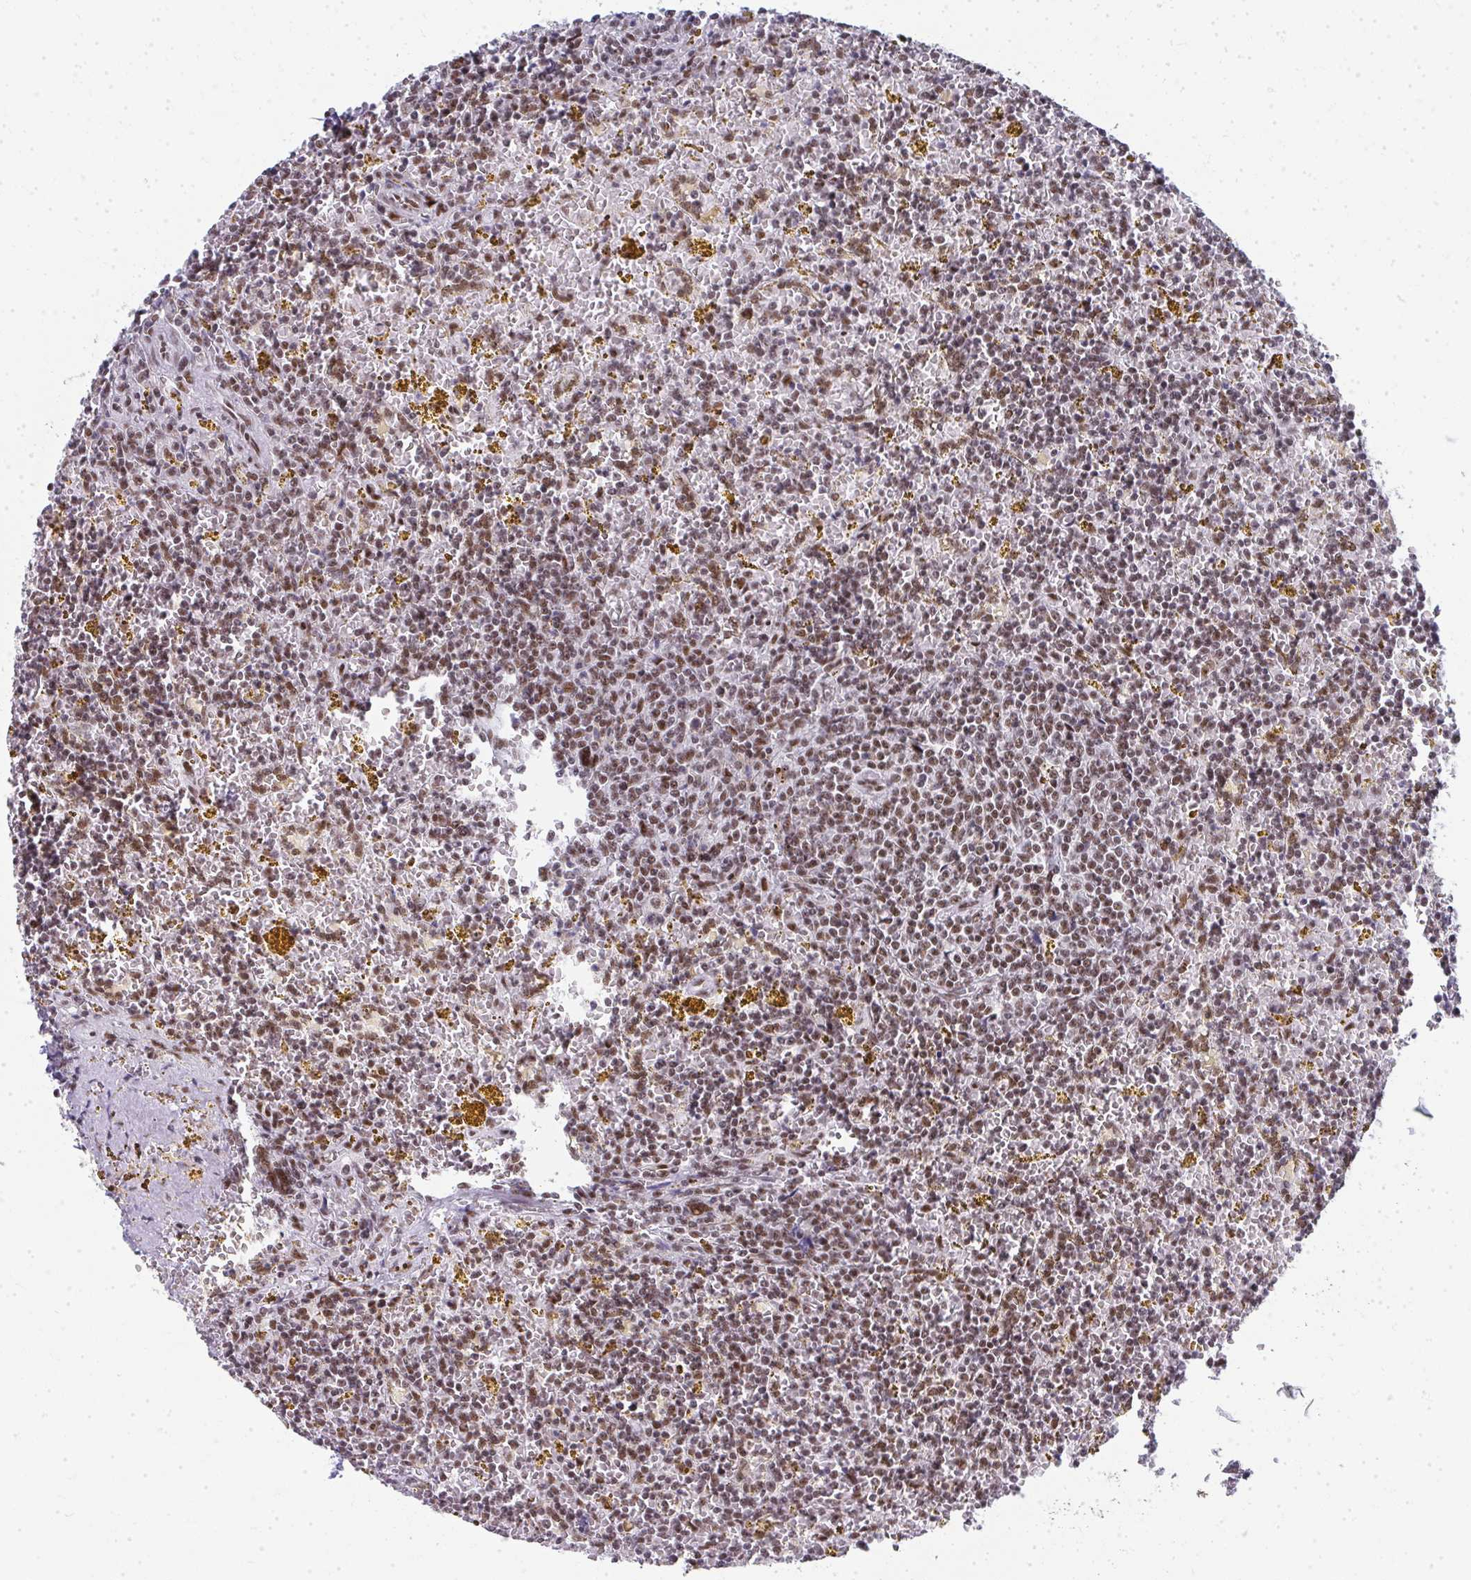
{"staining": {"intensity": "moderate", "quantity": "25%-75%", "location": "nuclear"}, "tissue": "lymphoma", "cell_type": "Tumor cells", "image_type": "cancer", "snomed": [{"axis": "morphology", "description": "Malignant lymphoma, non-Hodgkin's type, Low grade"}, {"axis": "topography", "description": "Spleen"}, {"axis": "topography", "description": "Lymph node"}], "caption": "Moderate nuclear protein expression is identified in approximately 25%-75% of tumor cells in malignant lymphoma, non-Hodgkin's type (low-grade).", "gene": "CREBBP", "patient": {"sex": "female", "age": 66}}